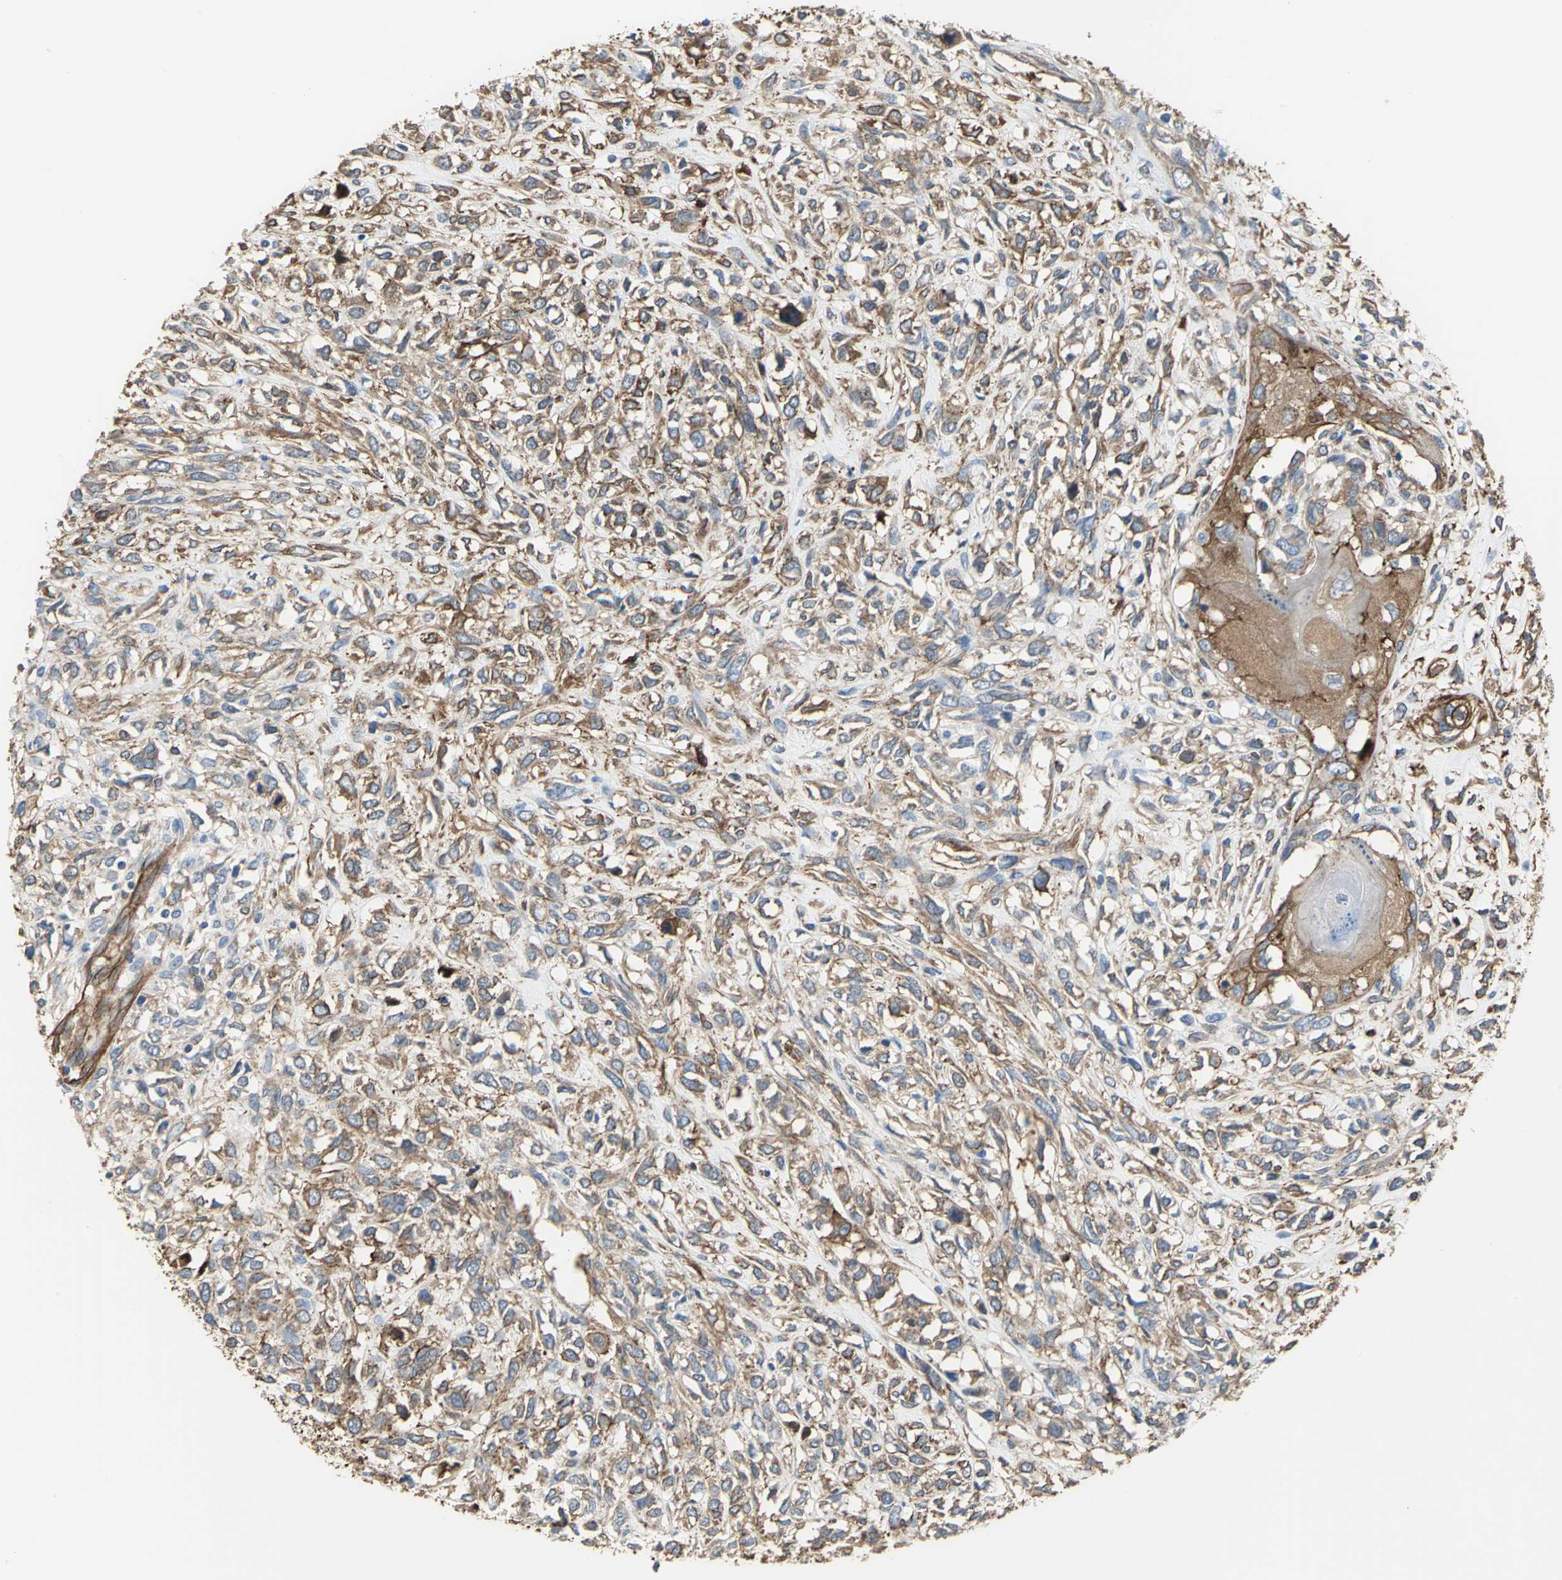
{"staining": {"intensity": "strong", "quantity": ">75%", "location": "cytoplasmic/membranous"}, "tissue": "head and neck cancer", "cell_type": "Tumor cells", "image_type": "cancer", "snomed": [{"axis": "morphology", "description": "Necrosis, NOS"}, {"axis": "morphology", "description": "Neoplasm, malignant, NOS"}, {"axis": "topography", "description": "Salivary gland"}, {"axis": "topography", "description": "Head-Neck"}], "caption": "High-power microscopy captured an immunohistochemistry image of head and neck malignant neoplasm, revealing strong cytoplasmic/membranous staining in approximately >75% of tumor cells. The protein is stained brown, and the nuclei are stained in blue (DAB (3,3'-diaminobenzidine) IHC with brightfield microscopy, high magnification).", "gene": "FLNB", "patient": {"sex": "male", "age": 43}}